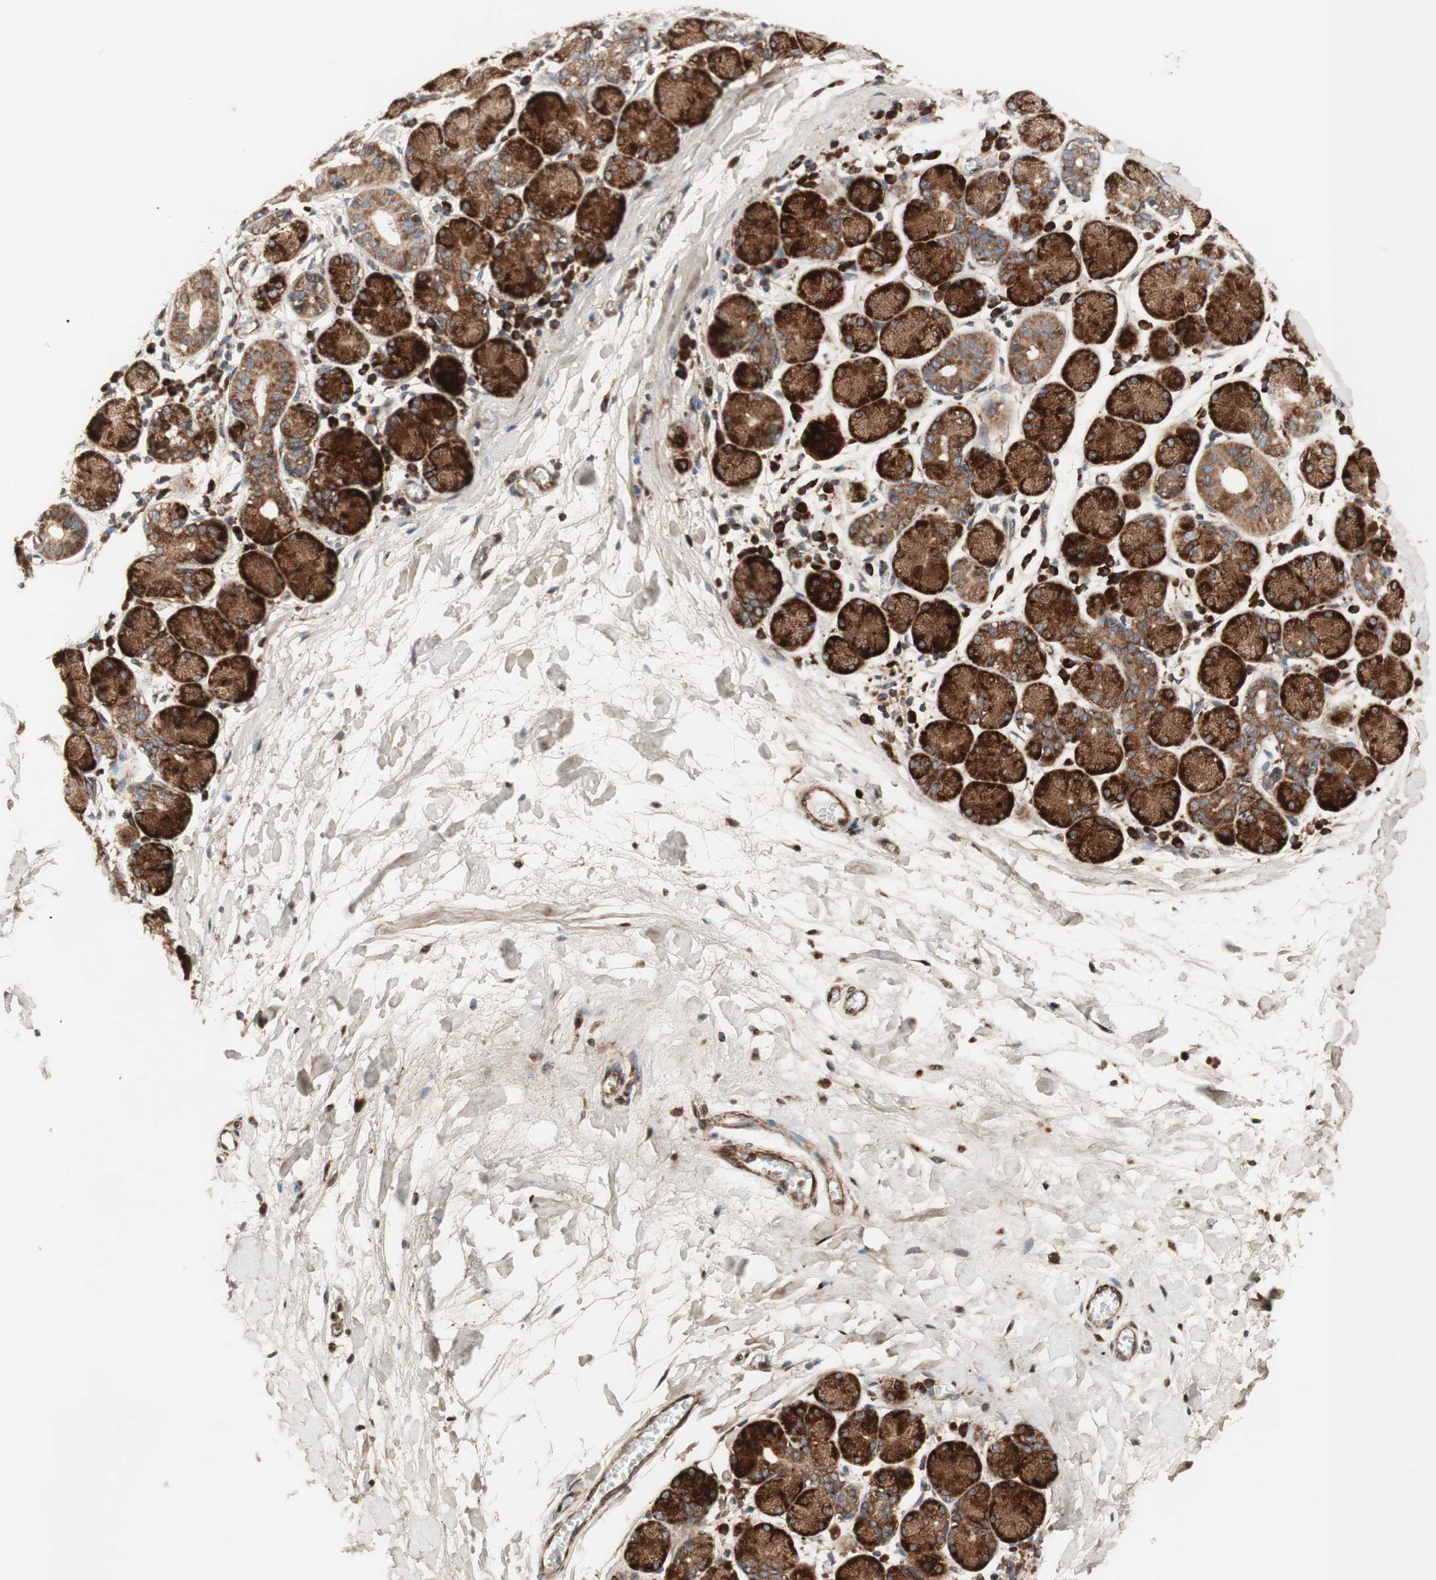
{"staining": {"intensity": "strong", "quantity": ">75%", "location": "cytoplasmic/membranous"}, "tissue": "salivary gland", "cell_type": "Glandular cells", "image_type": "normal", "snomed": [{"axis": "morphology", "description": "Normal tissue, NOS"}, {"axis": "topography", "description": "Salivary gland"}], "caption": "This photomicrograph exhibits immunohistochemistry staining of normal human salivary gland, with high strong cytoplasmic/membranous expression in approximately >75% of glandular cells.", "gene": "CCN4", "patient": {"sex": "female", "age": 24}}